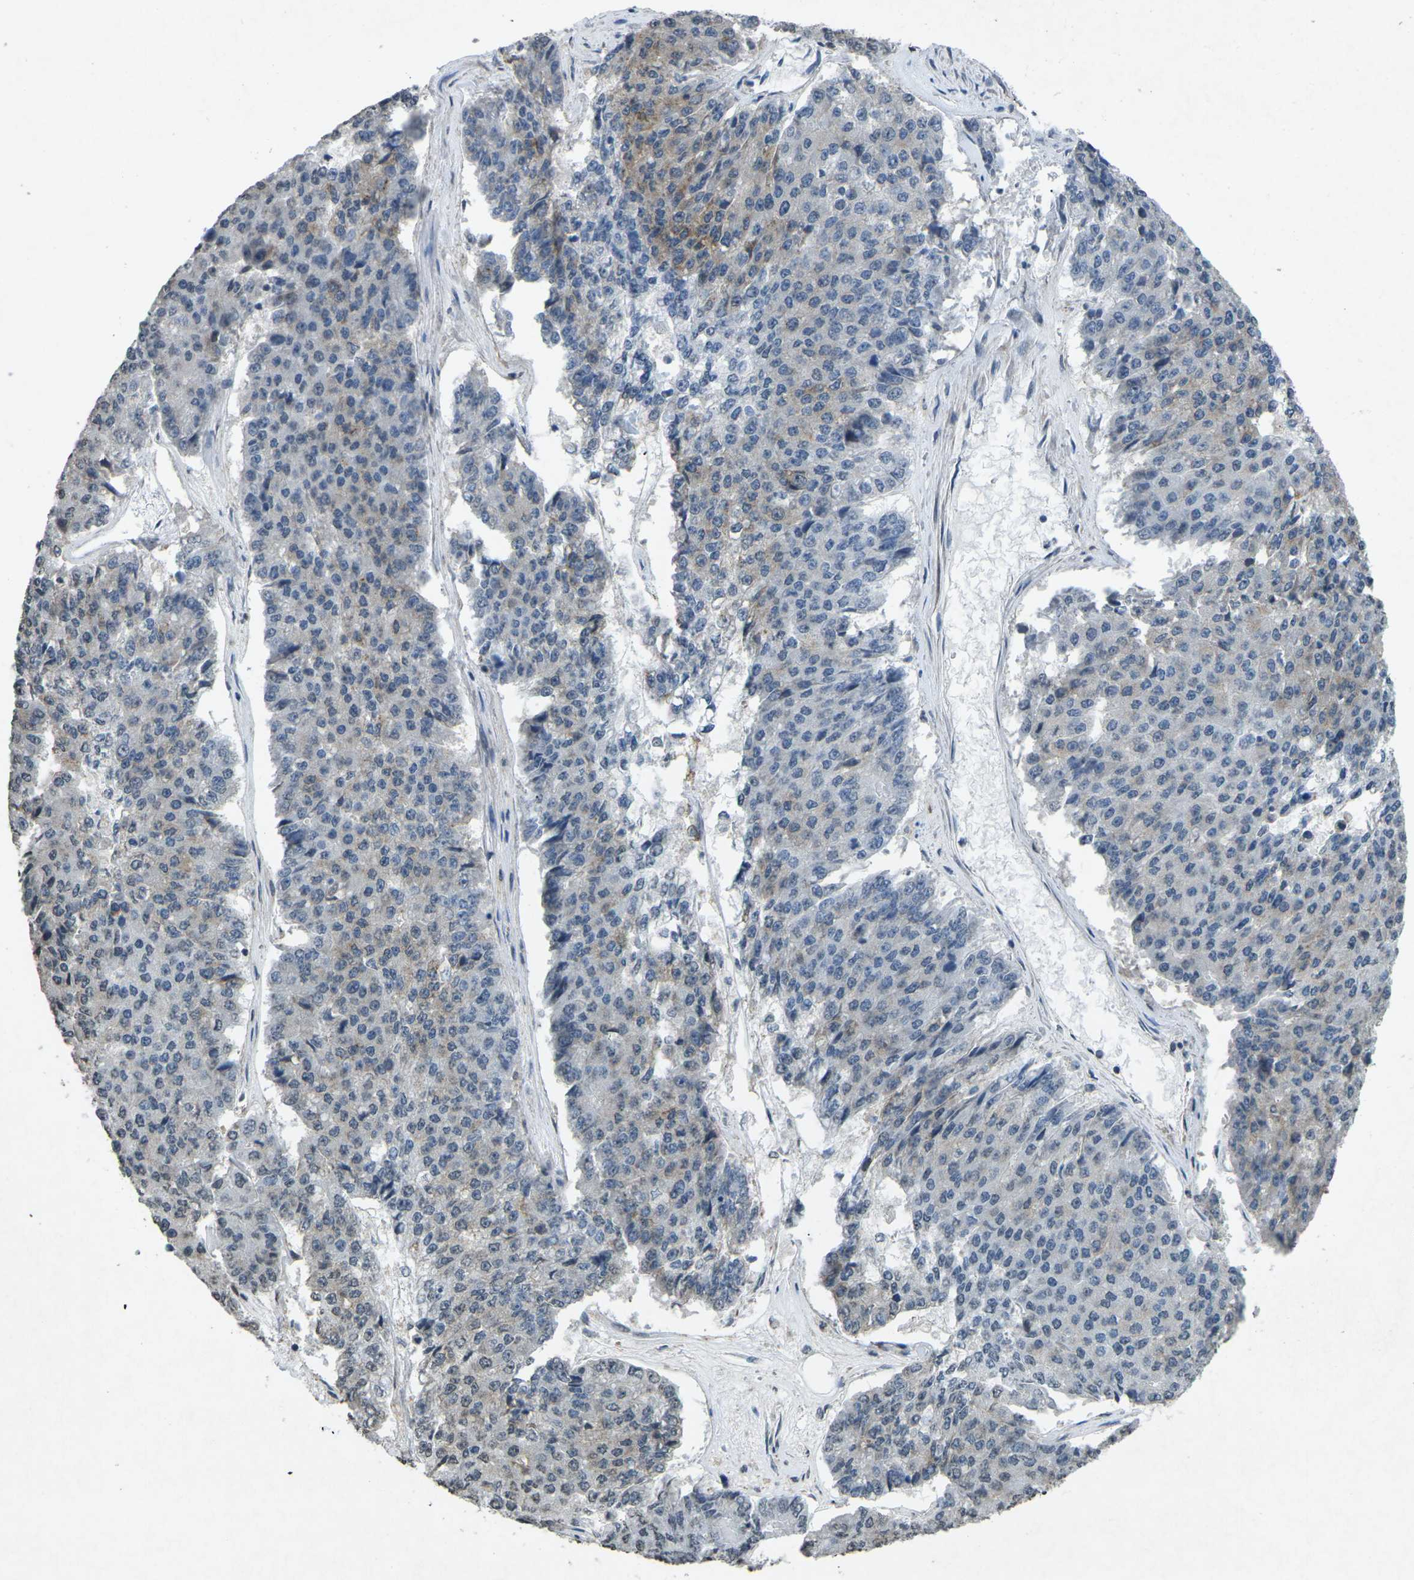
{"staining": {"intensity": "weak", "quantity": "<25%", "location": "cytoplasmic/membranous,nuclear"}, "tissue": "pancreatic cancer", "cell_type": "Tumor cells", "image_type": "cancer", "snomed": [{"axis": "morphology", "description": "Adenocarcinoma, NOS"}, {"axis": "topography", "description": "Pancreas"}], "caption": "The immunohistochemistry (IHC) micrograph has no significant staining in tumor cells of pancreatic cancer (adenocarcinoma) tissue.", "gene": "TFR2", "patient": {"sex": "male", "age": 50}}